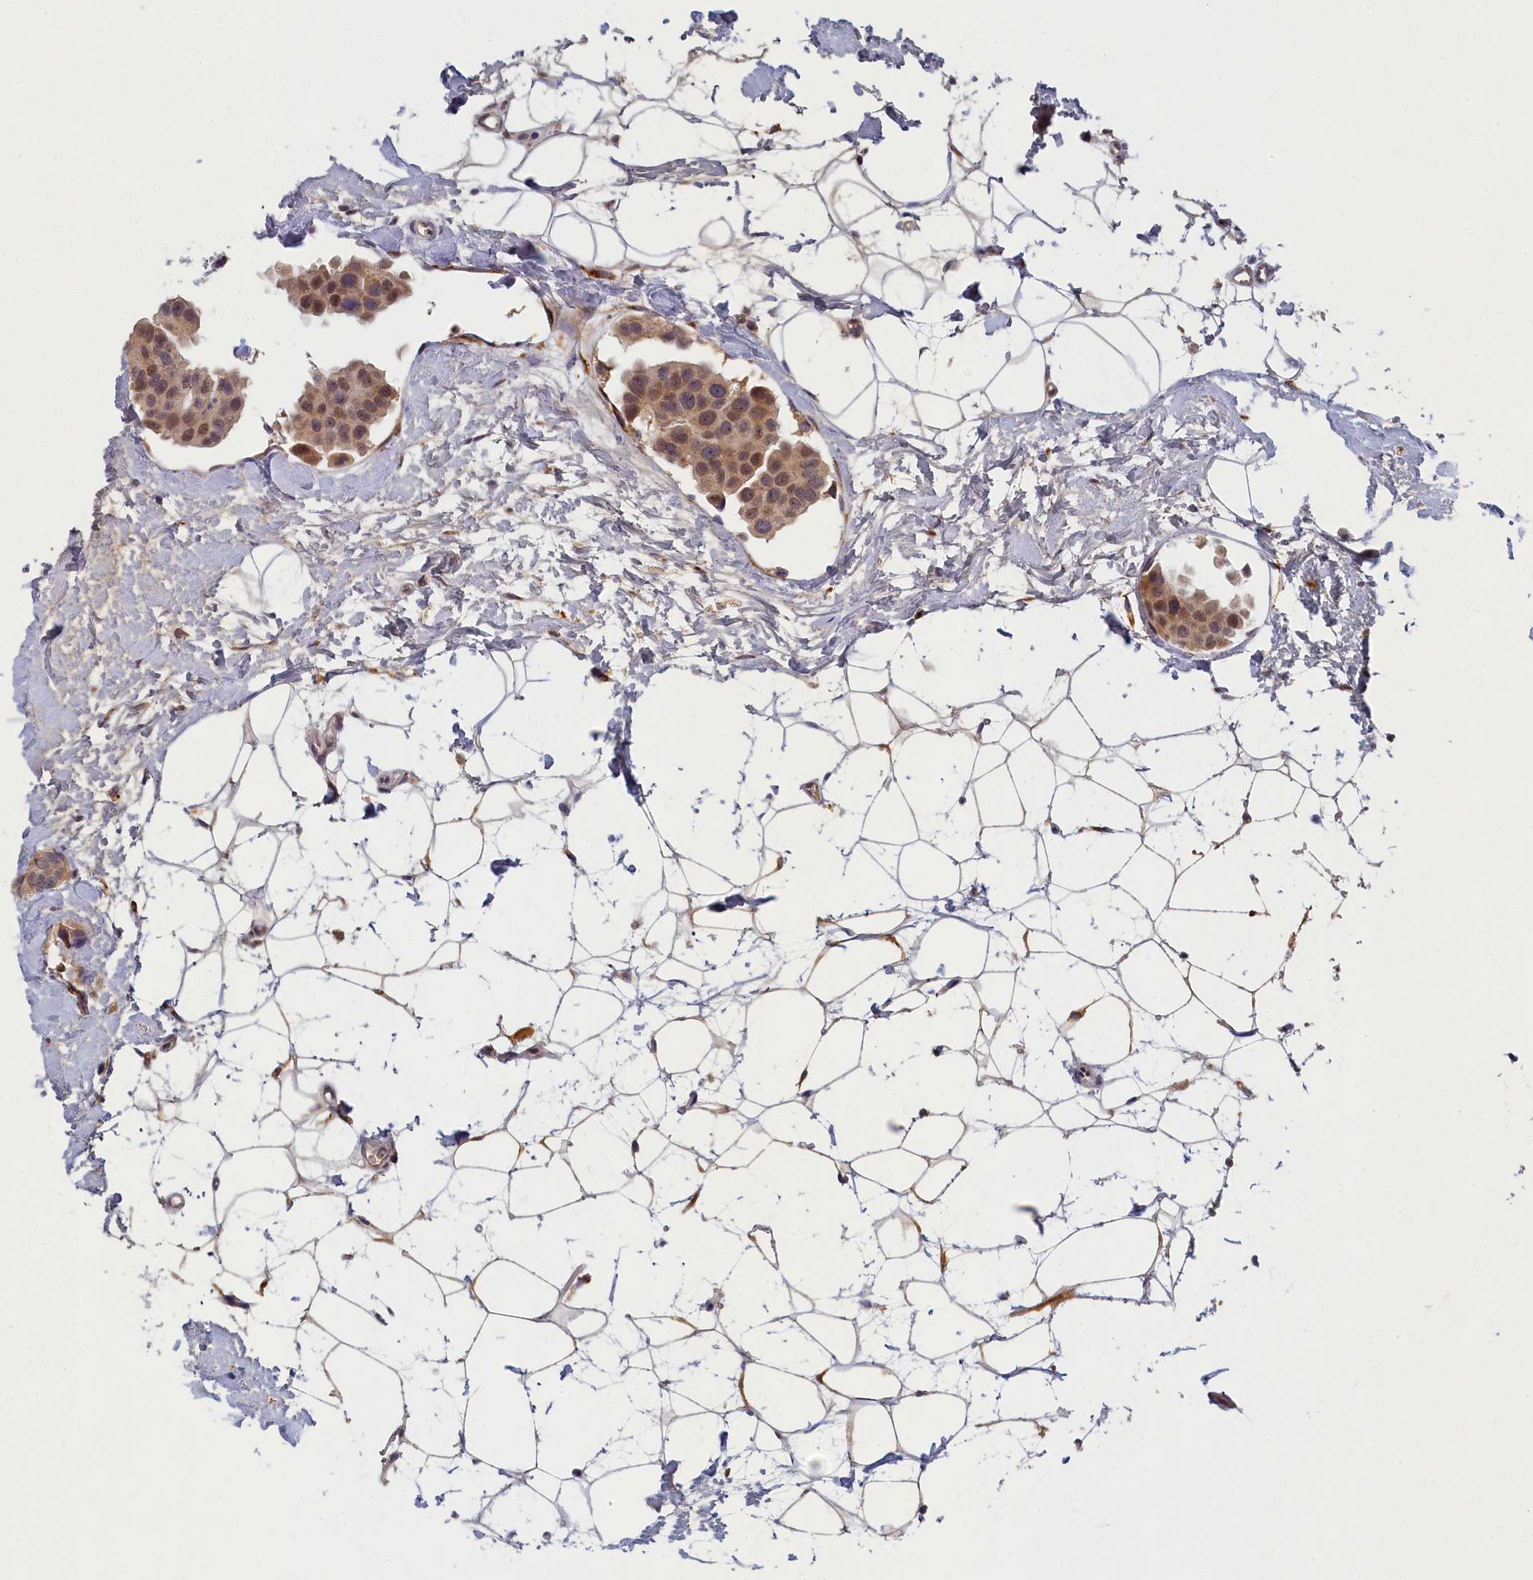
{"staining": {"intensity": "moderate", "quantity": ">75%", "location": "cytoplasmic/membranous,nuclear"}, "tissue": "breast cancer", "cell_type": "Tumor cells", "image_type": "cancer", "snomed": [{"axis": "morphology", "description": "Normal tissue, NOS"}, {"axis": "morphology", "description": "Duct carcinoma"}, {"axis": "topography", "description": "Breast"}], "caption": "Protein staining reveals moderate cytoplasmic/membranous and nuclear staining in about >75% of tumor cells in breast cancer. The staining was performed using DAB to visualize the protein expression in brown, while the nuclei were stained in blue with hematoxylin (Magnification: 20x).", "gene": "DNAJC17", "patient": {"sex": "female", "age": 39}}